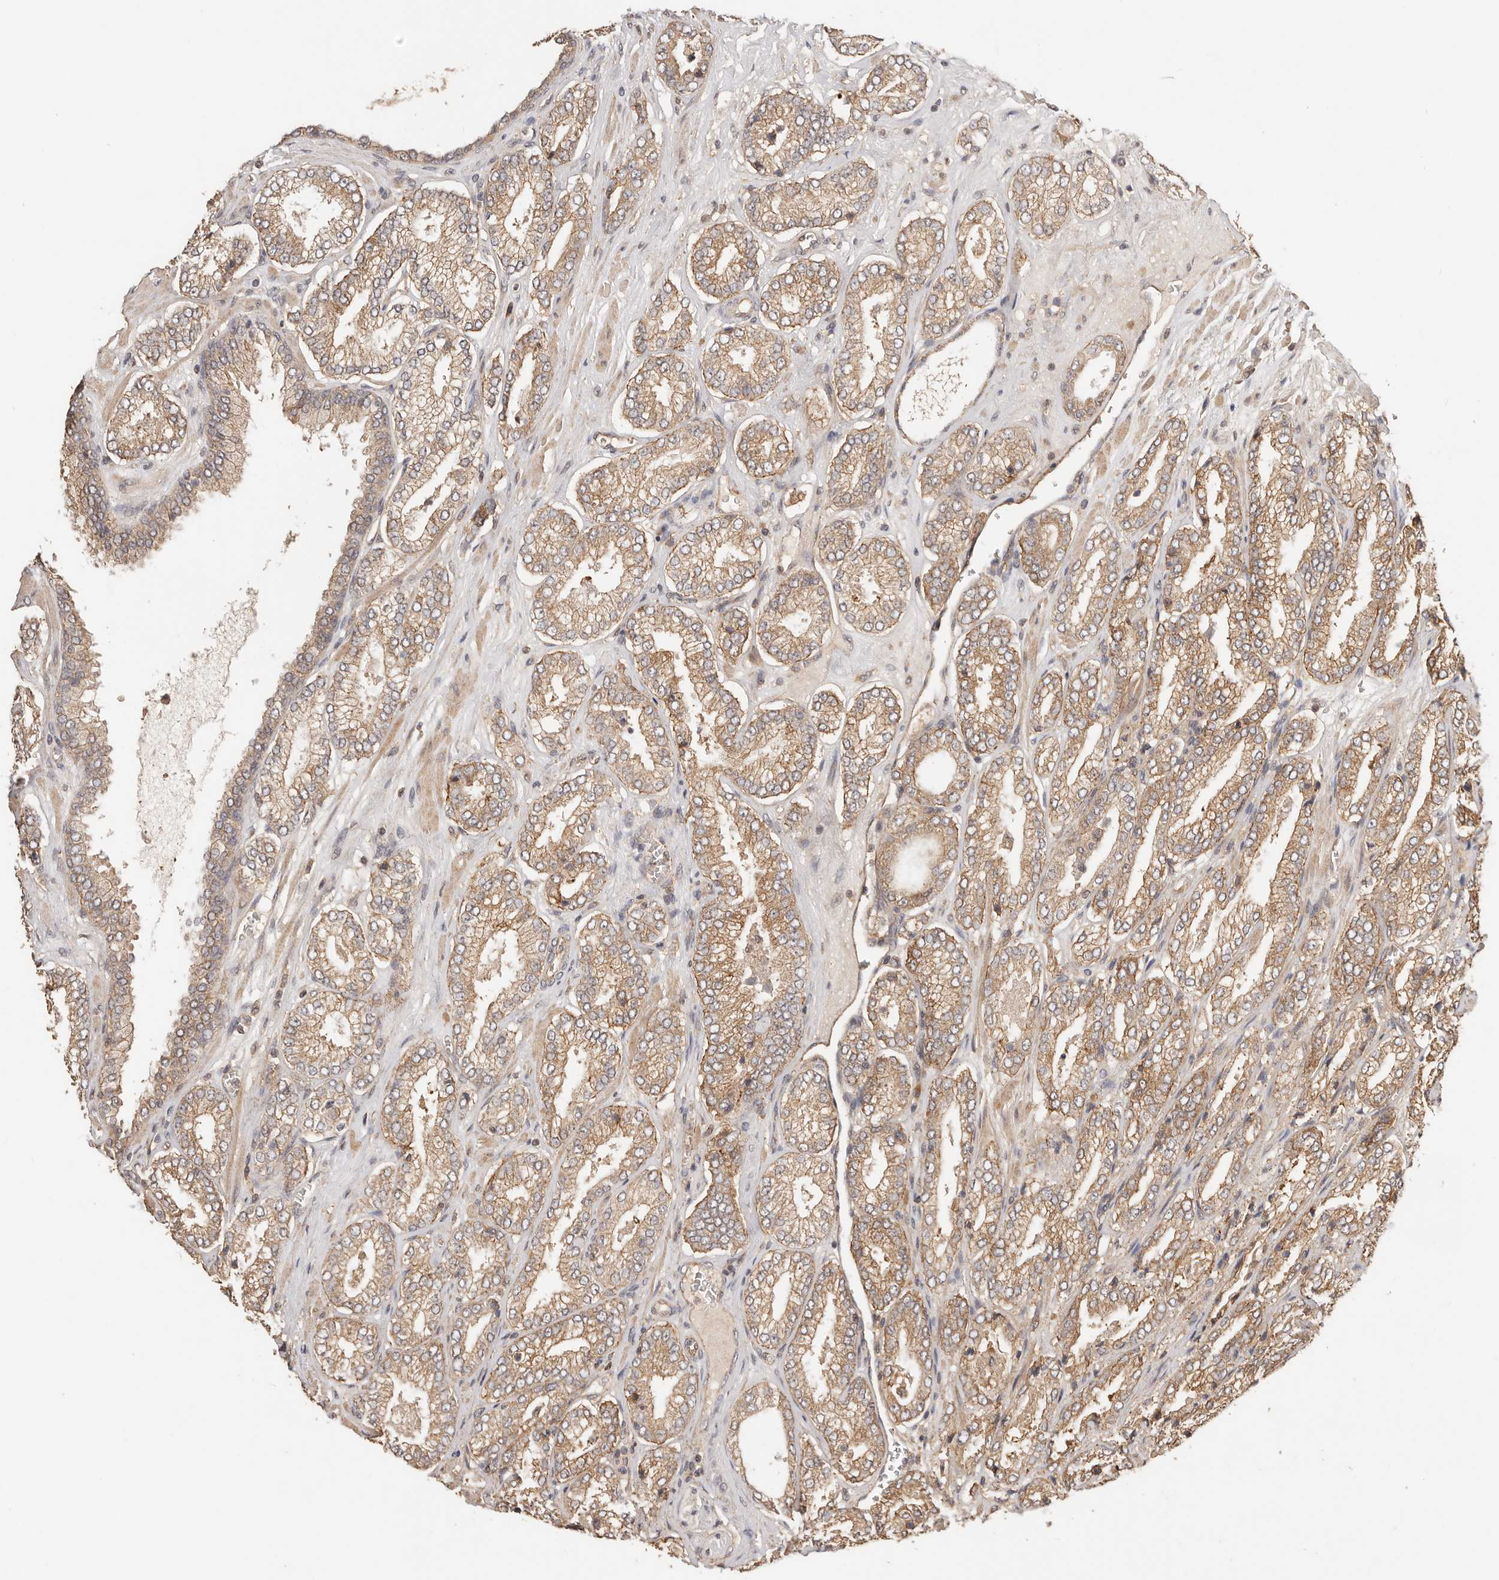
{"staining": {"intensity": "moderate", "quantity": ">75%", "location": "cytoplasmic/membranous"}, "tissue": "prostate cancer", "cell_type": "Tumor cells", "image_type": "cancer", "snomed": [{"axis": "morphology", "description": "Adenocarcinoma, Low grade"}, {"axis": "topography", "description": "Prostate"}], "caption": "Prostate cancer (adenocarcinoma (low-grade)) stained with a brown dye demonstrates moderate cytoplasmic/membranous positive staining in approximately >75% of tumor cells.", "gene": "AFDN", "patient": {"sex": "male", "age": 62}}